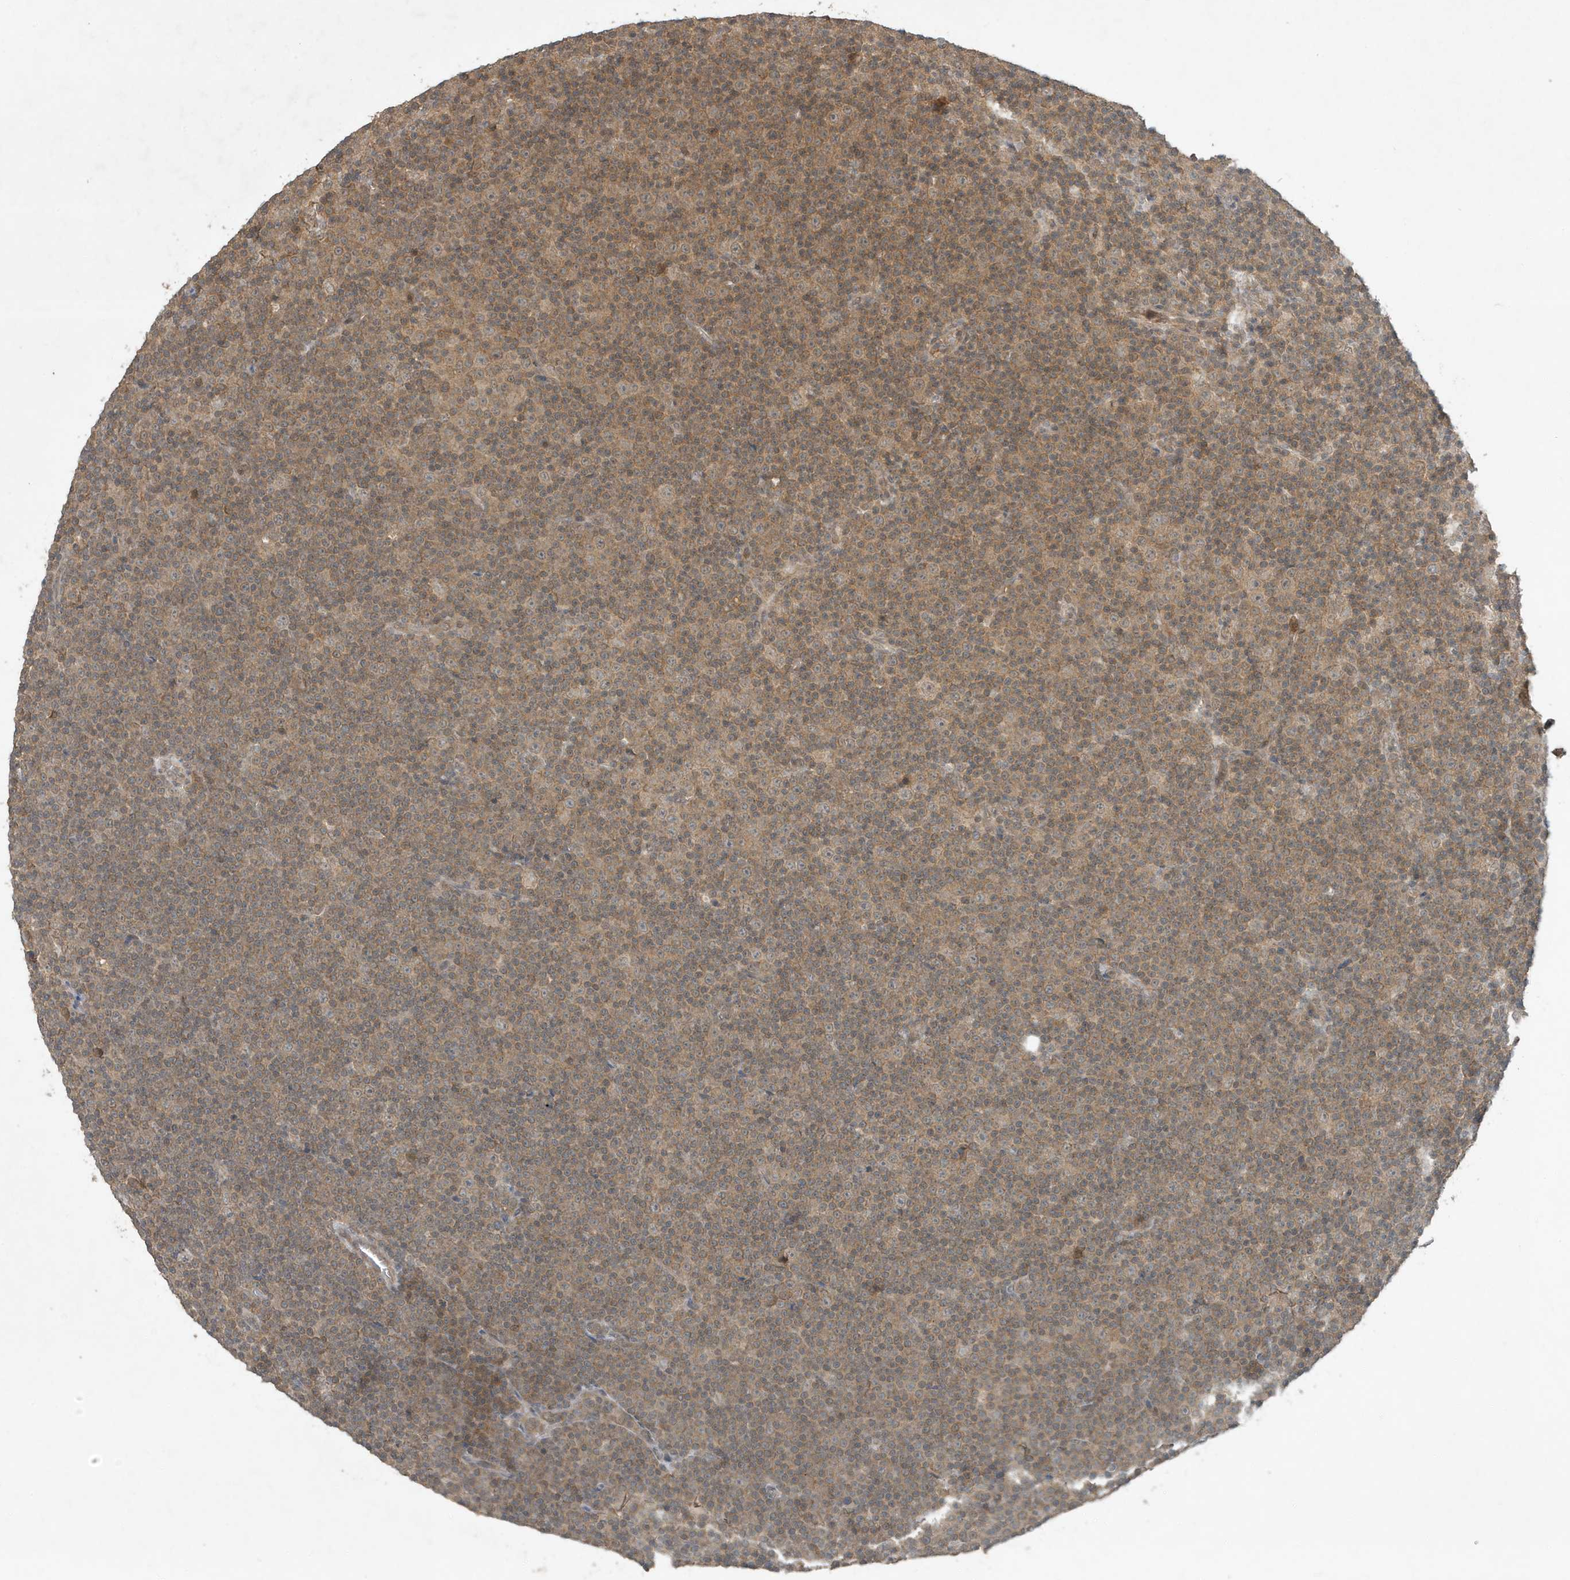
{"staining": {"intensity": "weak", "quantity": ">75%", "location": "cytoplasmic/membranous"}, "tissue": "lymphoma", "cell_type": "Tumor cells", "image_type": "cancer", "snomed": [{"axis": "morphology", "description": "Malignant lymphoma, non-Hodgkin's type, Low grade"}, {"axis": "topography", "description": "Lymph node"}], "caption": "Immunohistochemistry (IHC) image of neoplastic tissue: low-grade malignant lymphoma, non-Hodgkin's type stained using immunohistochemistry displays low levels of weak protein expression localized specifically in the cytoplasmic/membranous of tumor cells, appearing as a cytoplasmic/membranous brown color.", "gene": "ABCB9", "patient": {"sex": "female", "age": 67}}